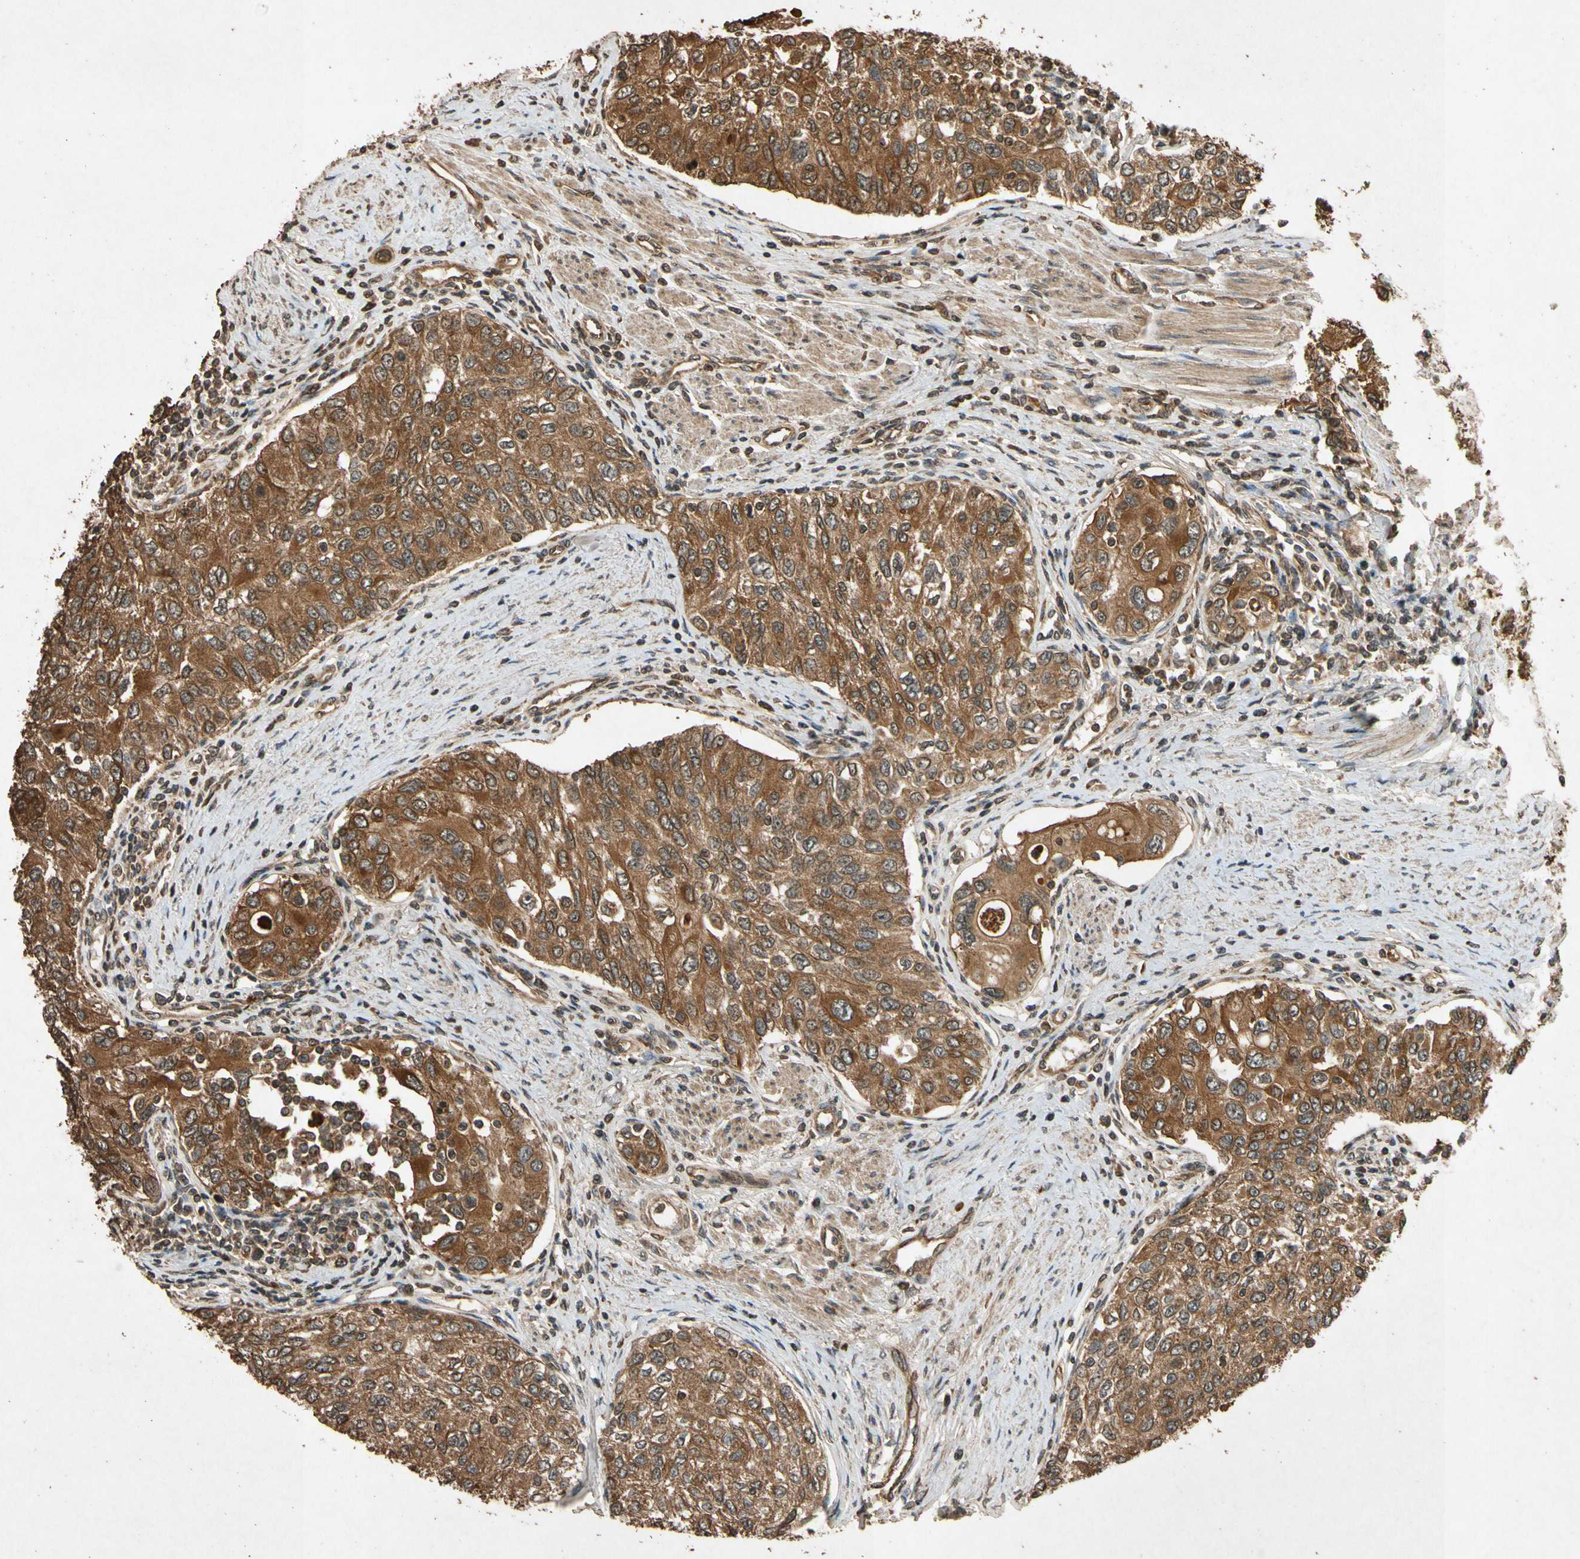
{"staining": {"intensity": "strong", "quantity": ">75%", "location": "cytoplasmic/membranous"}, "tissue": "urothelial cancer", "cell_type": "Tumor cells", "image_type": "cancer", "snomed": [{"axis": "morphology", "description": "Urothelial carcinoma, High grade"}, {"axis": "topography", "description": "Urinary bladder"}], "caption": "Immunohistochemistry (IHC) (DAB) staining of human high-grade urothelial carcinoma shows strong cytoplasmic/membranous protein staining in approximately >75% of tumor cells.", "gene": "TXN2", "patient": {"sex": "female", "age": 56}}